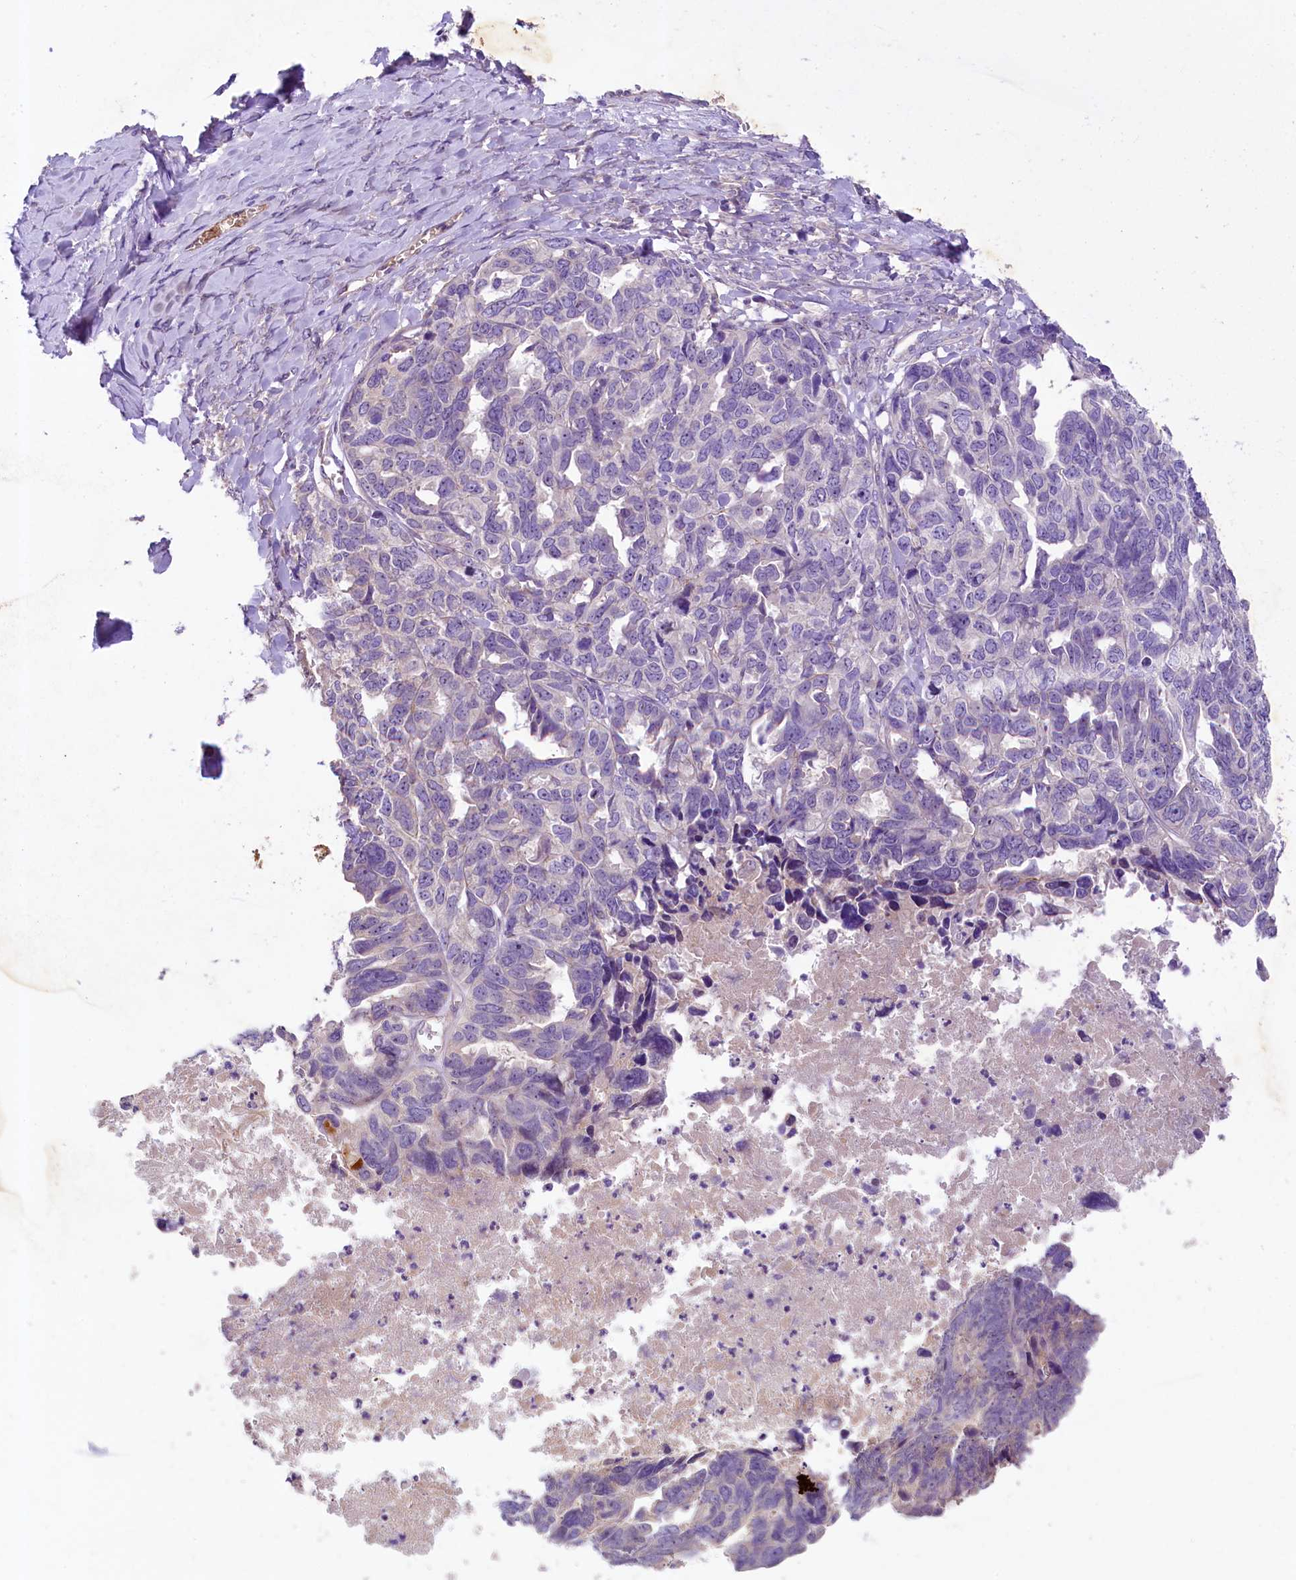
{"staining": {"intensity": "negative", "quantity": "none", "location": "none"}, "tissue": "ovarian cancer", "cell_type": "Tumor cells", "image_type": "cancer", "snomed": [{"axis": "morphology", "description": "Cystadenocarcinoma, serous, NOS"}, {"axis": "topography", "description": "Ovary"}], "caption": "Photomicrograph shows no protein expression in tumor cells of ovarian cancer (serous cystadenocarcinoma) tissue.", "gene": "UBXN6", "patient": {"sex": "female", "age": 79}}